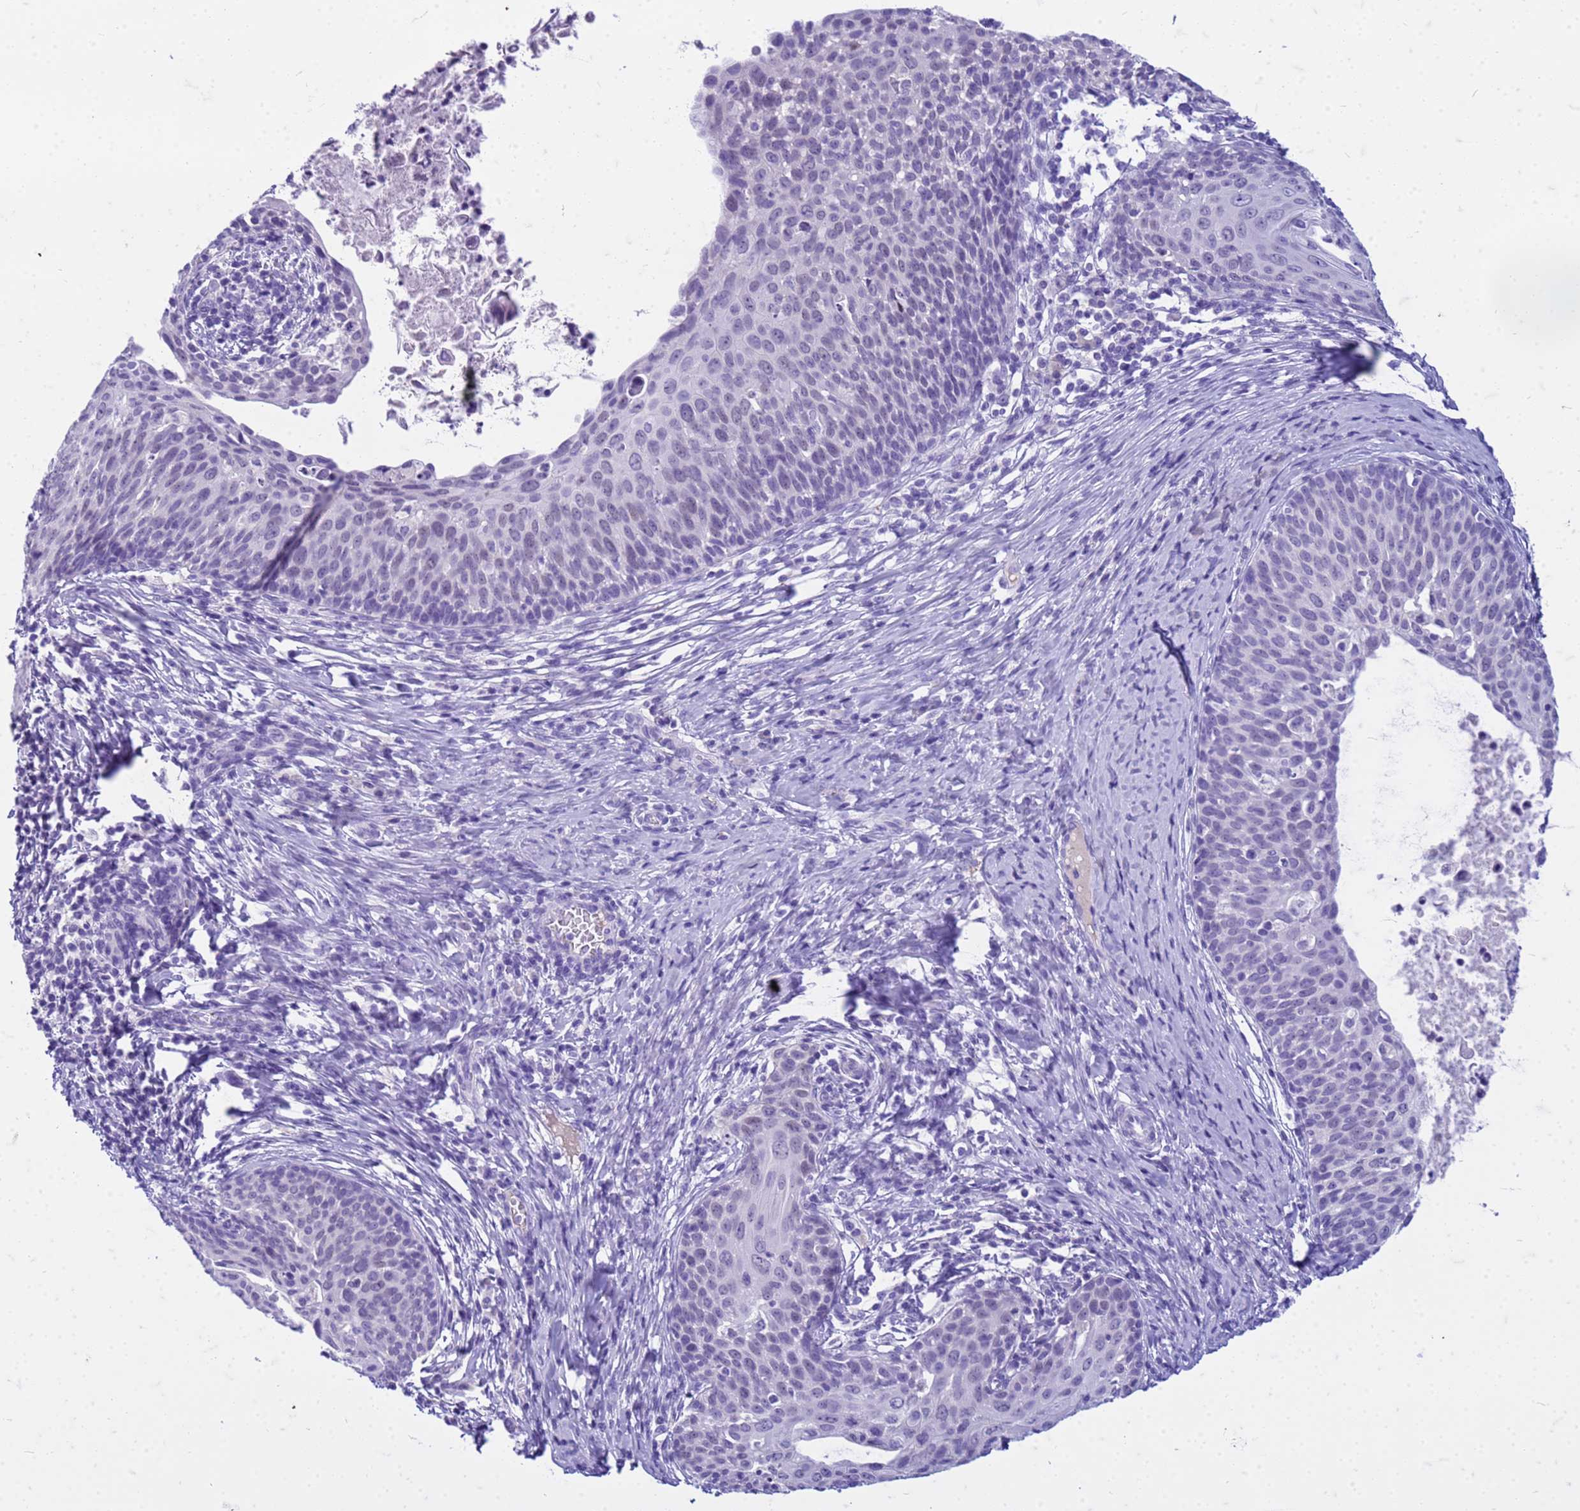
{"staining": {"intensity": "negative", "quantity": "none", "location": "none"}, "tissue": "cervical cancer", "cell_type": "Tumor cells", "image_type": "cancer", "snomed": [{"axis": "morphology", "description": "Squamous cell carcinoma, NOS"}, {"axis": "topography", "description": "Cervix"}], "caption": "There is no significant positivity in tumor cells of cervical squamous cell carcinoma.", "gene": "CFAP100", "patient": {"sex": "female", "age": 52}}